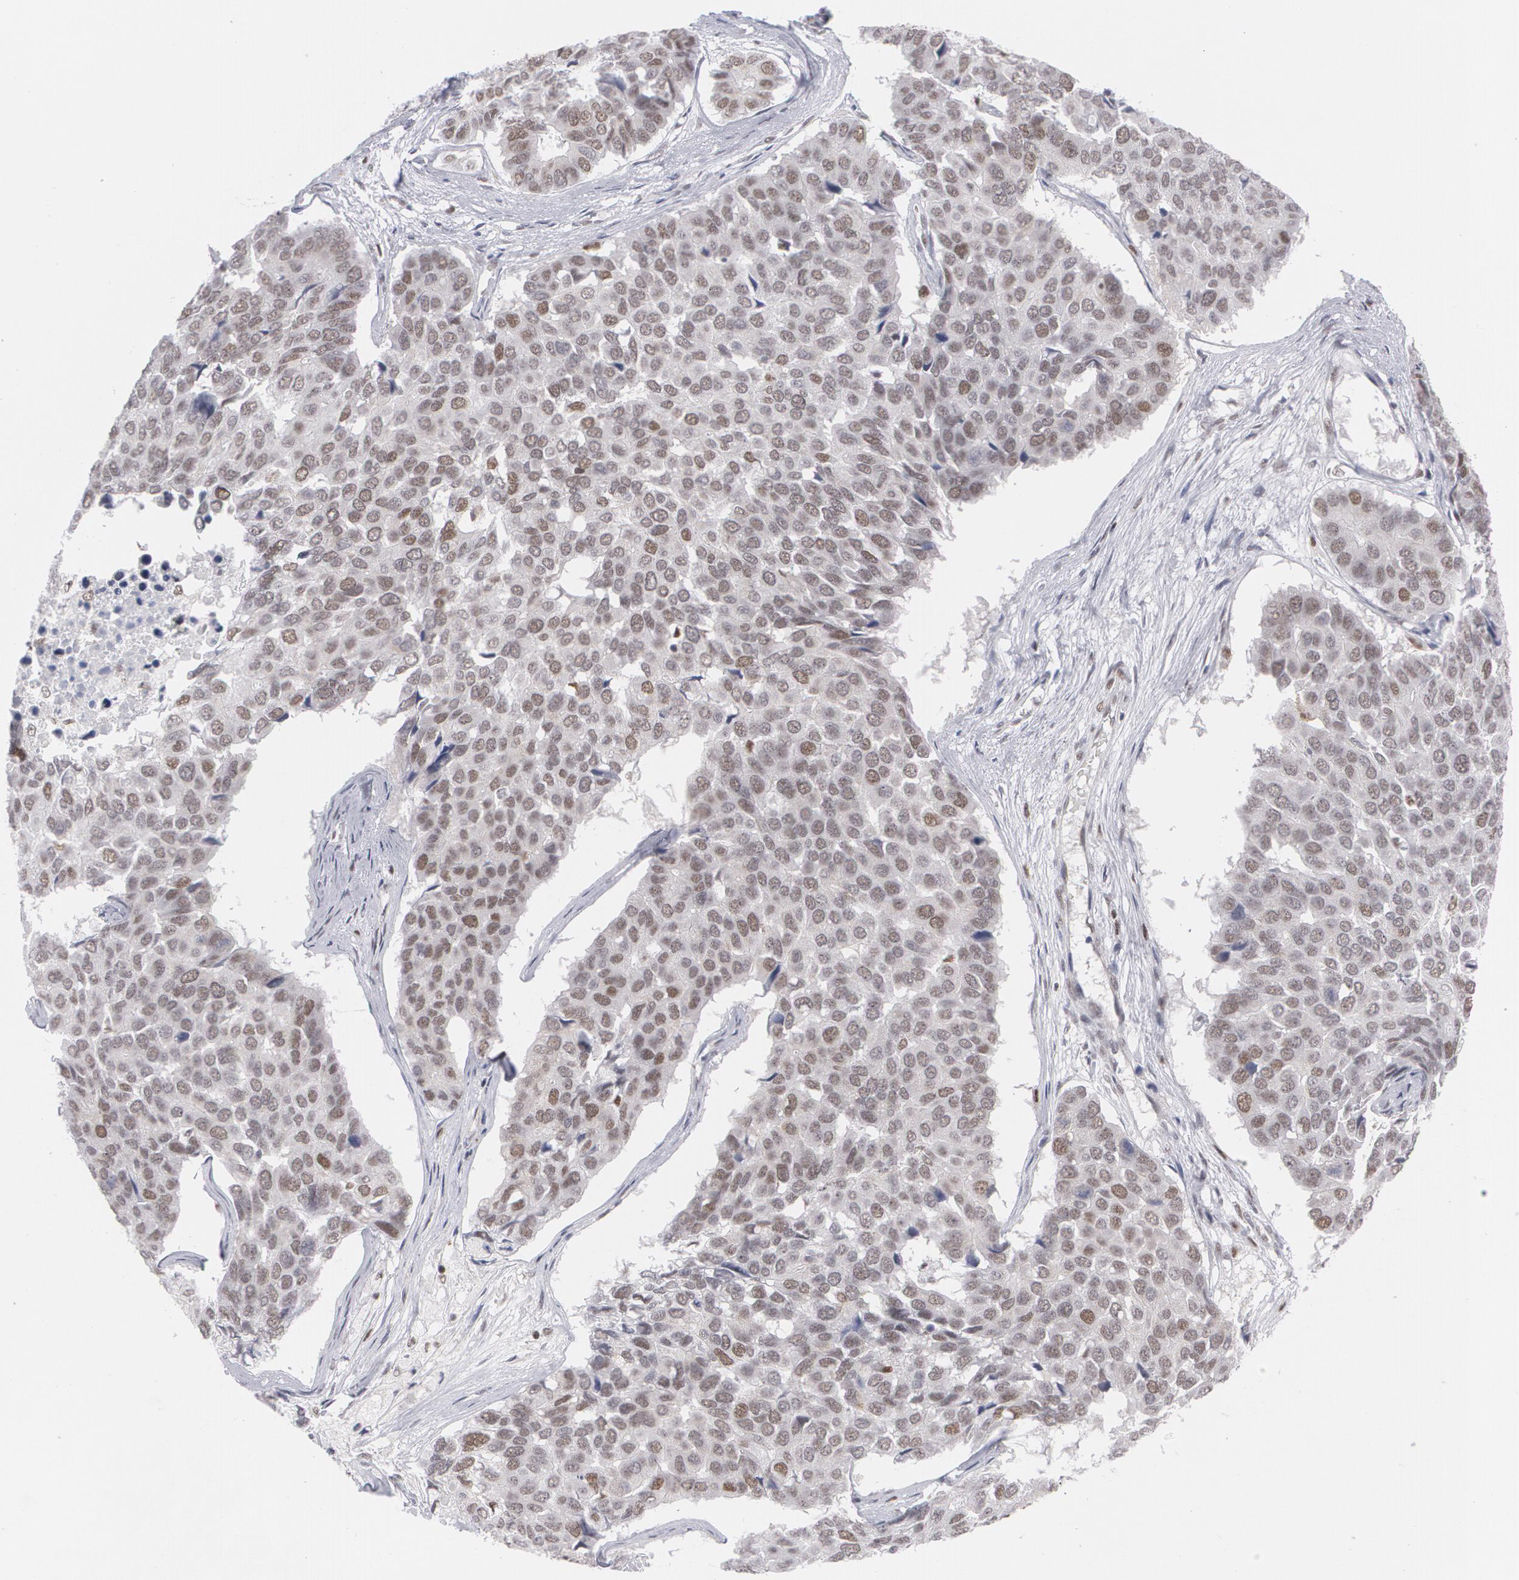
{"staining": {"intensity": "moderate", "quantity": "25%-75%", "location": "nuclear"}, "tissue": "pancreatic cancer", "cell_type": "Tumor cells", "image_type": "cancer", "snomed": [{"axis": "morphology", "description": "Adenocarcinoma, NOS"}, {"axis": "topography", "description": "Pancreas"}], "caption": "Brown immunohistochemical staining in pancreatic cancer (adenocarcinoma) exhibits moderate nuclear expression in approximately 25%-75% of tumor cells.", "gene": "MCL1", "patient": {"sex": "male", "age": 50}}